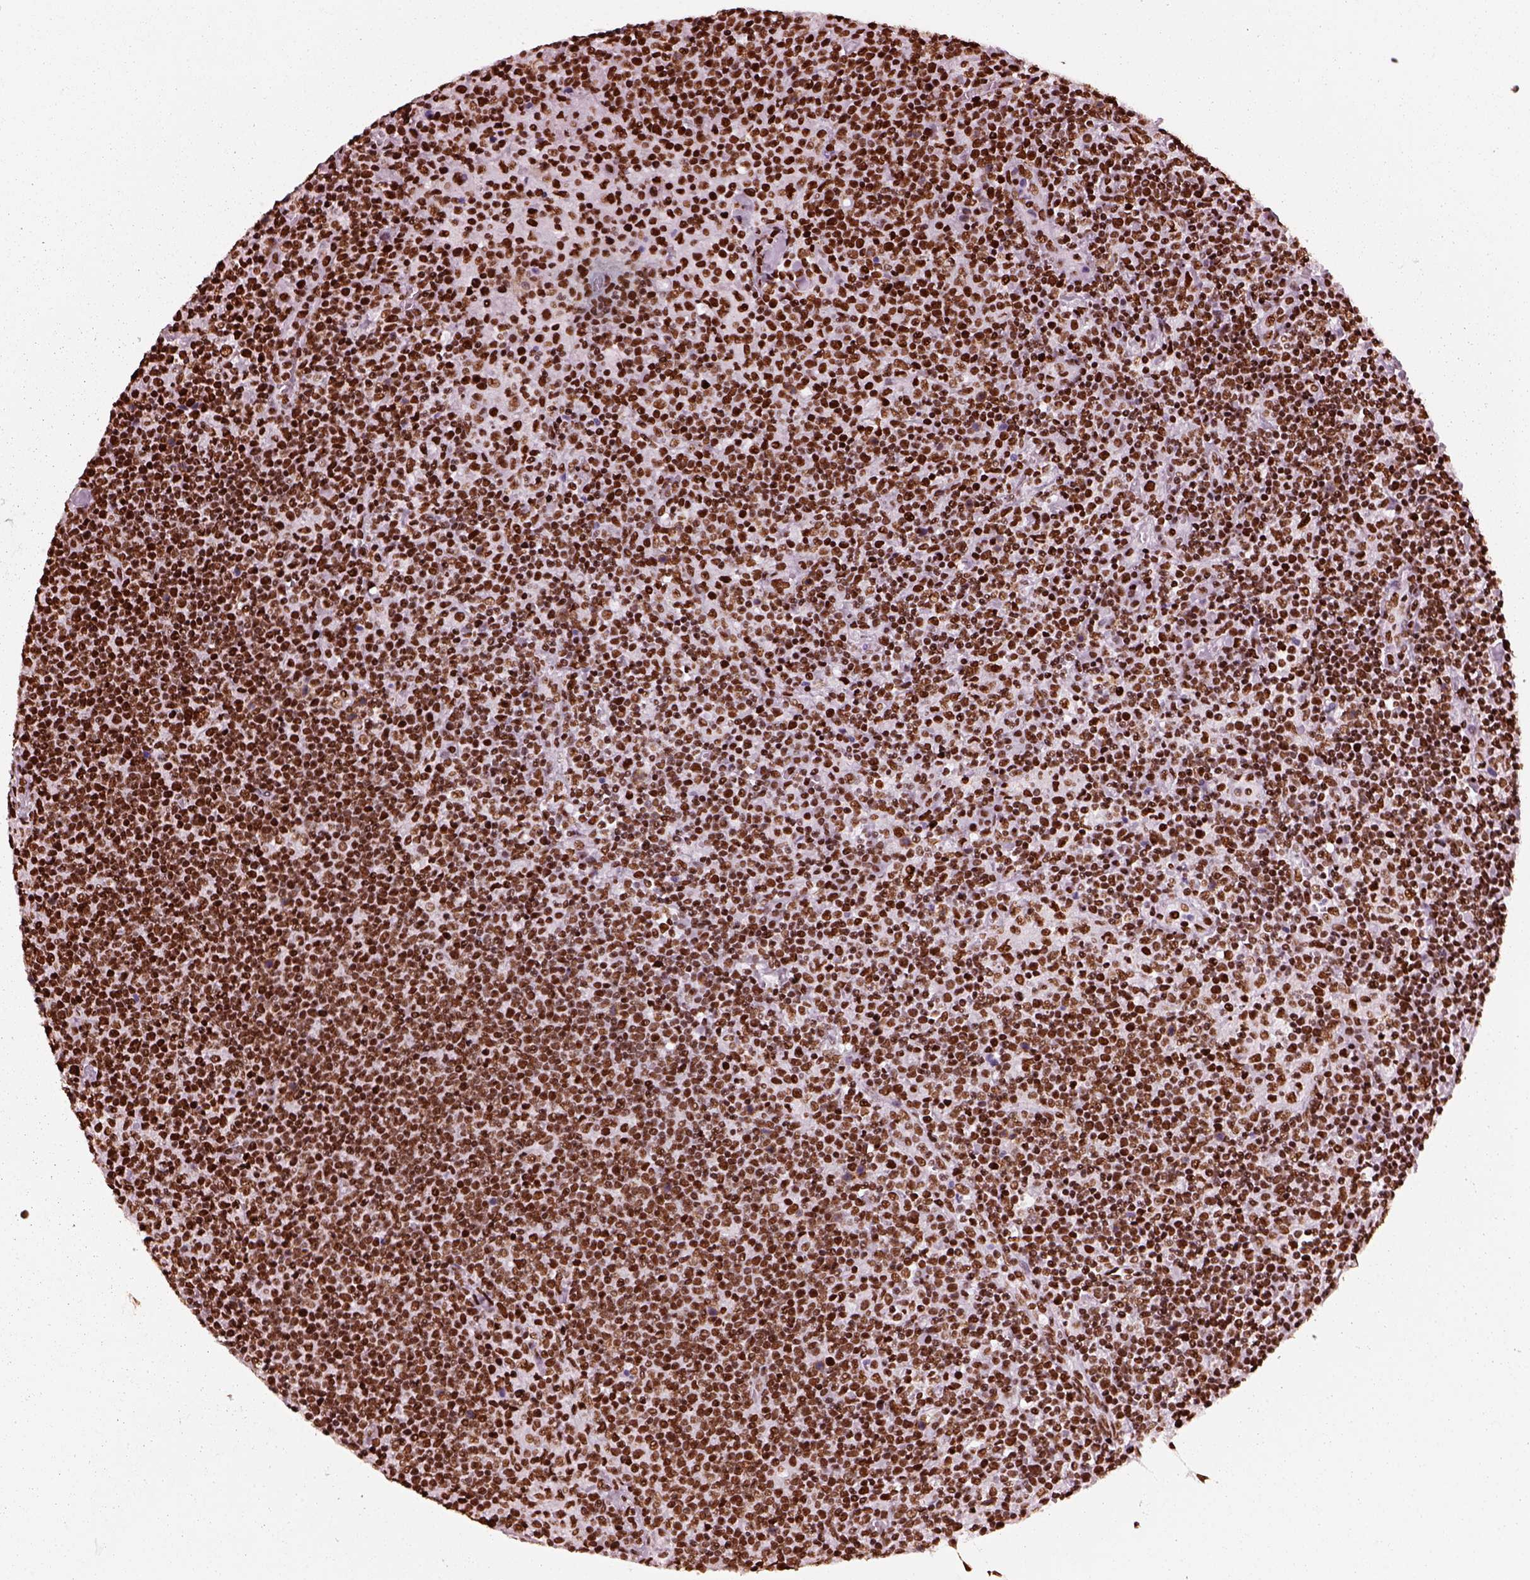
{"staining": {"intensity": "strong", "quantity": ">75%", "location": "nuclear"}, "tissue": "lymphoma", "cell_type": "Tumor cells", "image_type": "cancer", "snomed": [{"axis": "morphology", "description": "Malignant lymphoma, non-Hodgkin's type, High grade"}, {"axis": "topography", "description": "Lymph node"}], "caption": "Immunohistochemical staining of lymphoma demonstrates strong nuclear protein positivity in approximately >75% of tumor cells. (brown staining indicates protein expression, while blue staining denotes nuclei).", "gene": "CBFA2T3", "patient": {"sex": "male", "age": 61}}